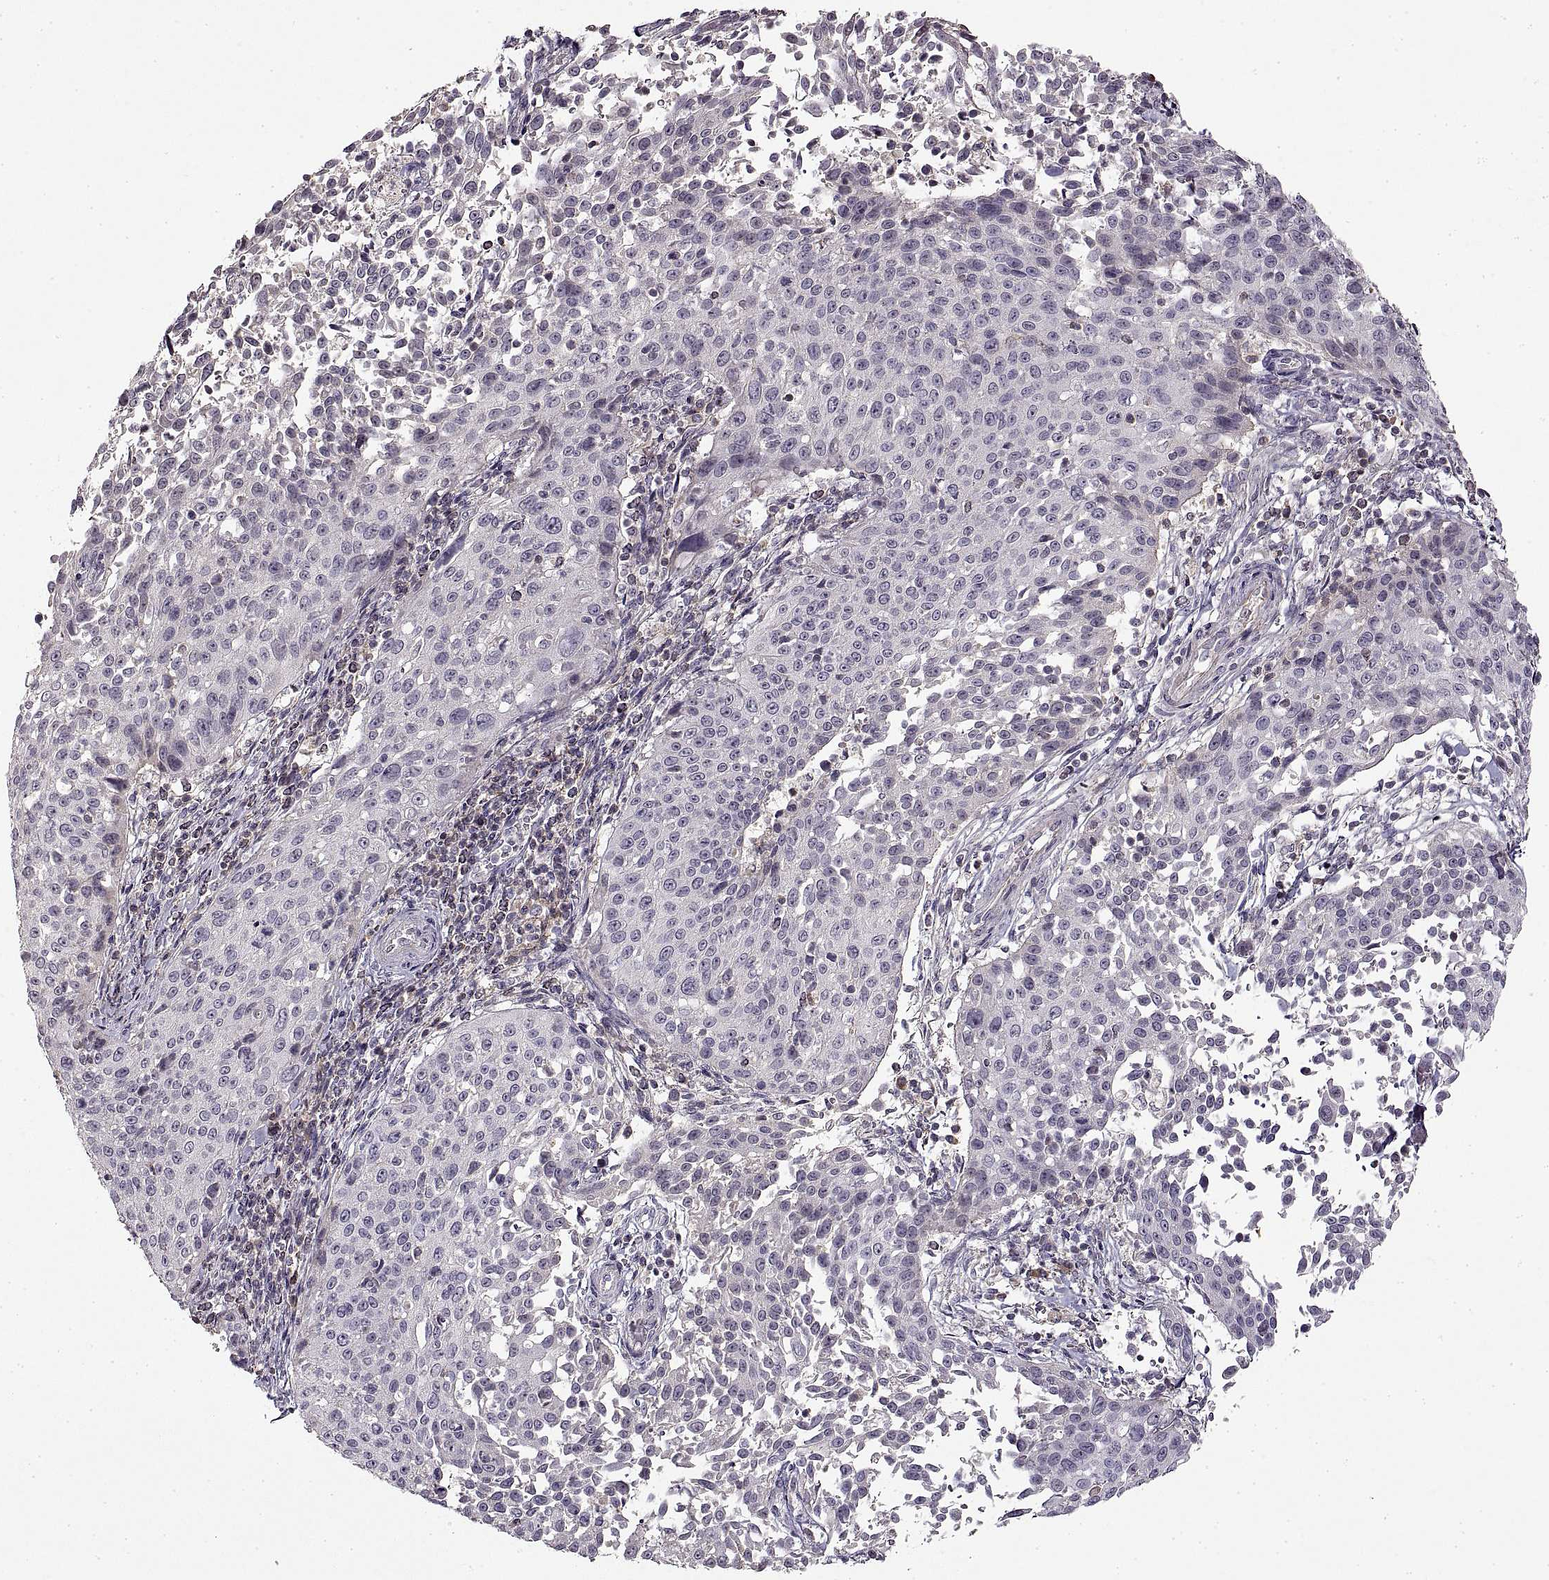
{"staining": {"intensity": "negative", "quantity": "none", "location": "none"}, "tissue": "cervical cancer", "cell_type": "Tumor cells", "image_type": "cancer", "snomed": [{"axis": "morphology", "description": "Squamous cell carcinoma, NOS"}, {"axis": "topography", "description": "Cervix"}], "caption": "Tumor cells are negative for brown protein staining in squamous cell carcinoma (cervical). The staining is performed using DAB brown chromogen with nuclei counter-stained in using hematoxylin.", "gene": "ADAM11", "patient": {"sex": "female", "age": 26}}